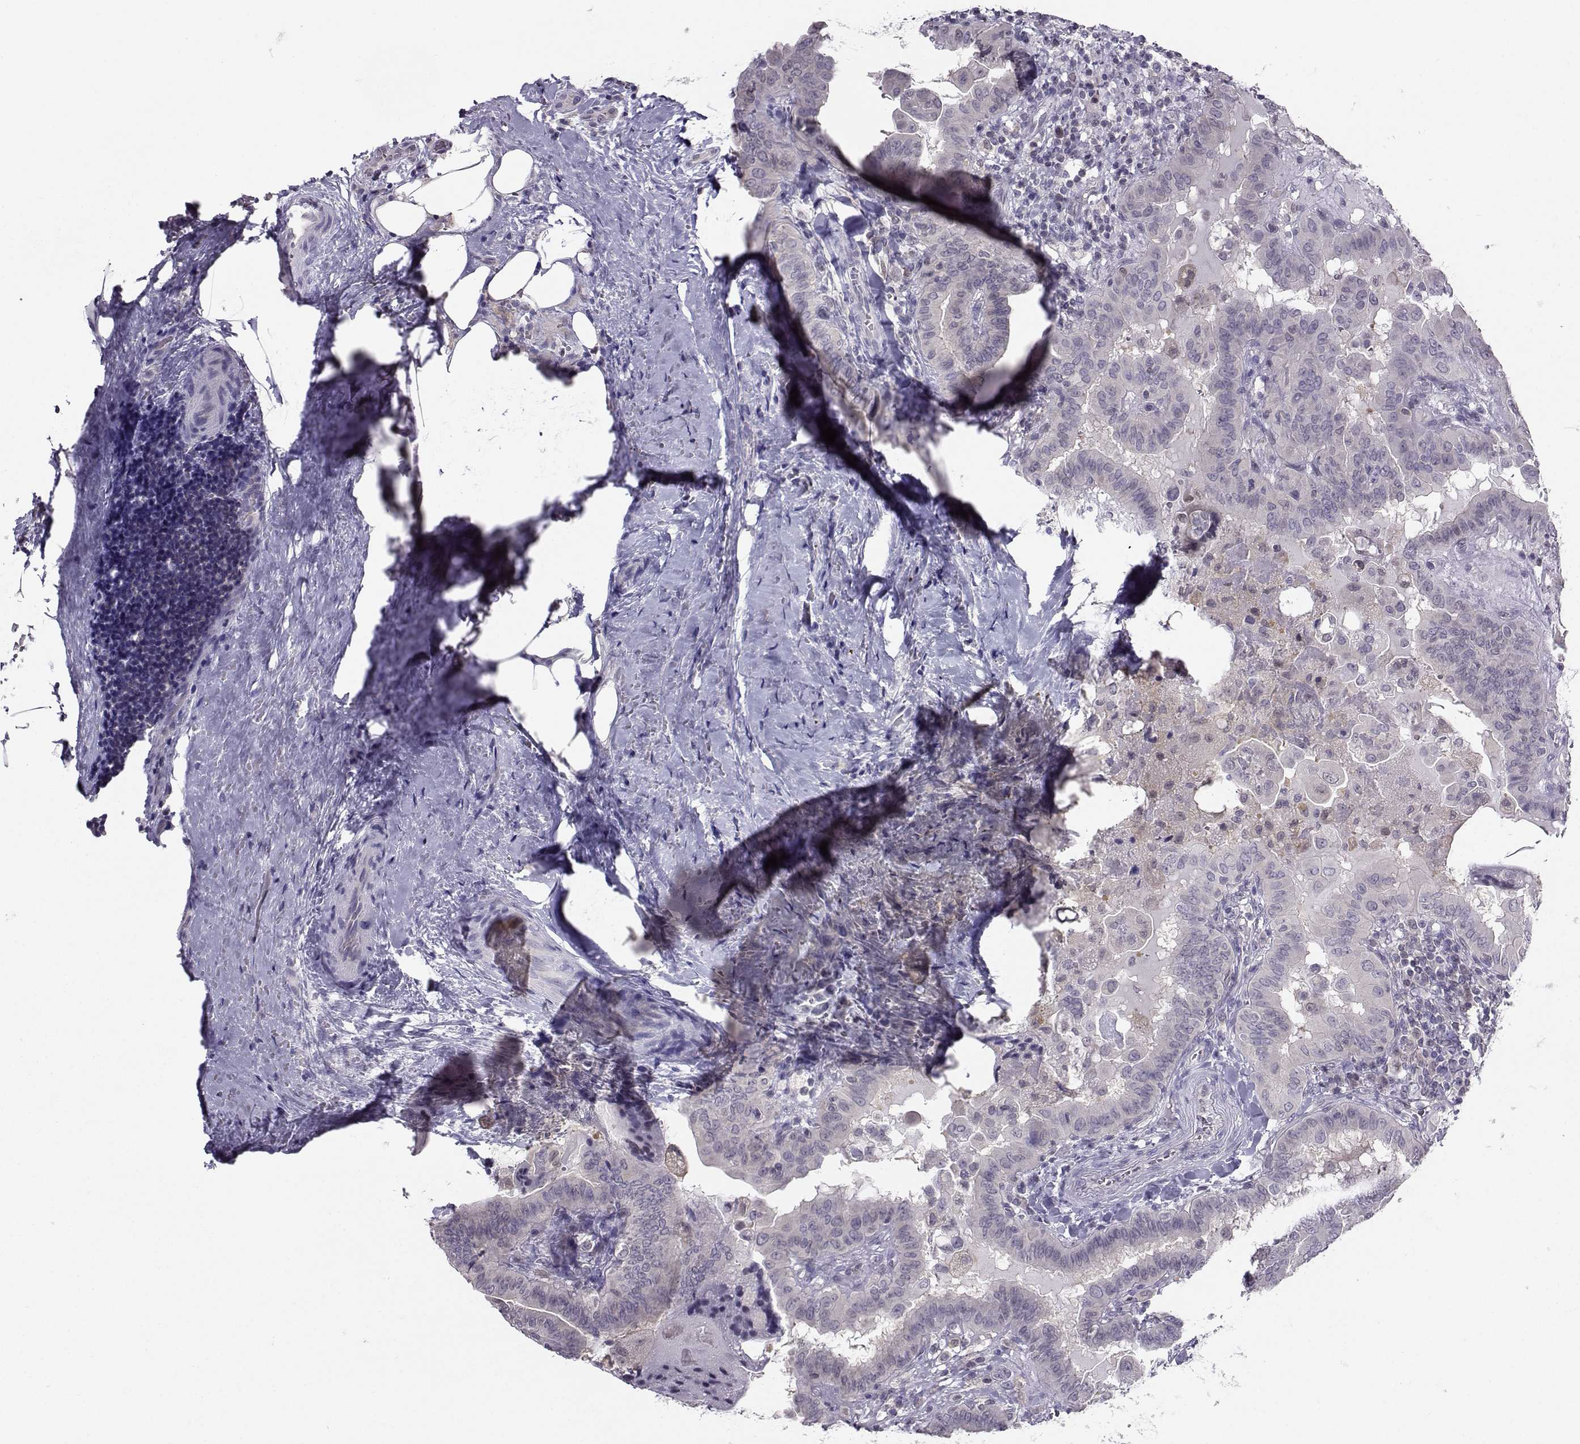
{"staining": {"intensity": "negative", "quantity": "none", "location": "none"}, "tissue": "thyroid cancer", "cell_type": "Tumor cells", "image_type": "cancer", "snomed": [{"axis": "morphology", "description": "Papillary adenocarcinoma, NOS"}, {"axis": "topography", "description": "Thyroid gland"}], "caption": "This is an IHC histopathology image of thyroid cancer (papillary adenocarcinoma). There is no expression in tumor cells.", "gene": "PGK1", "patient": {"sex": "female", "age": 37}}